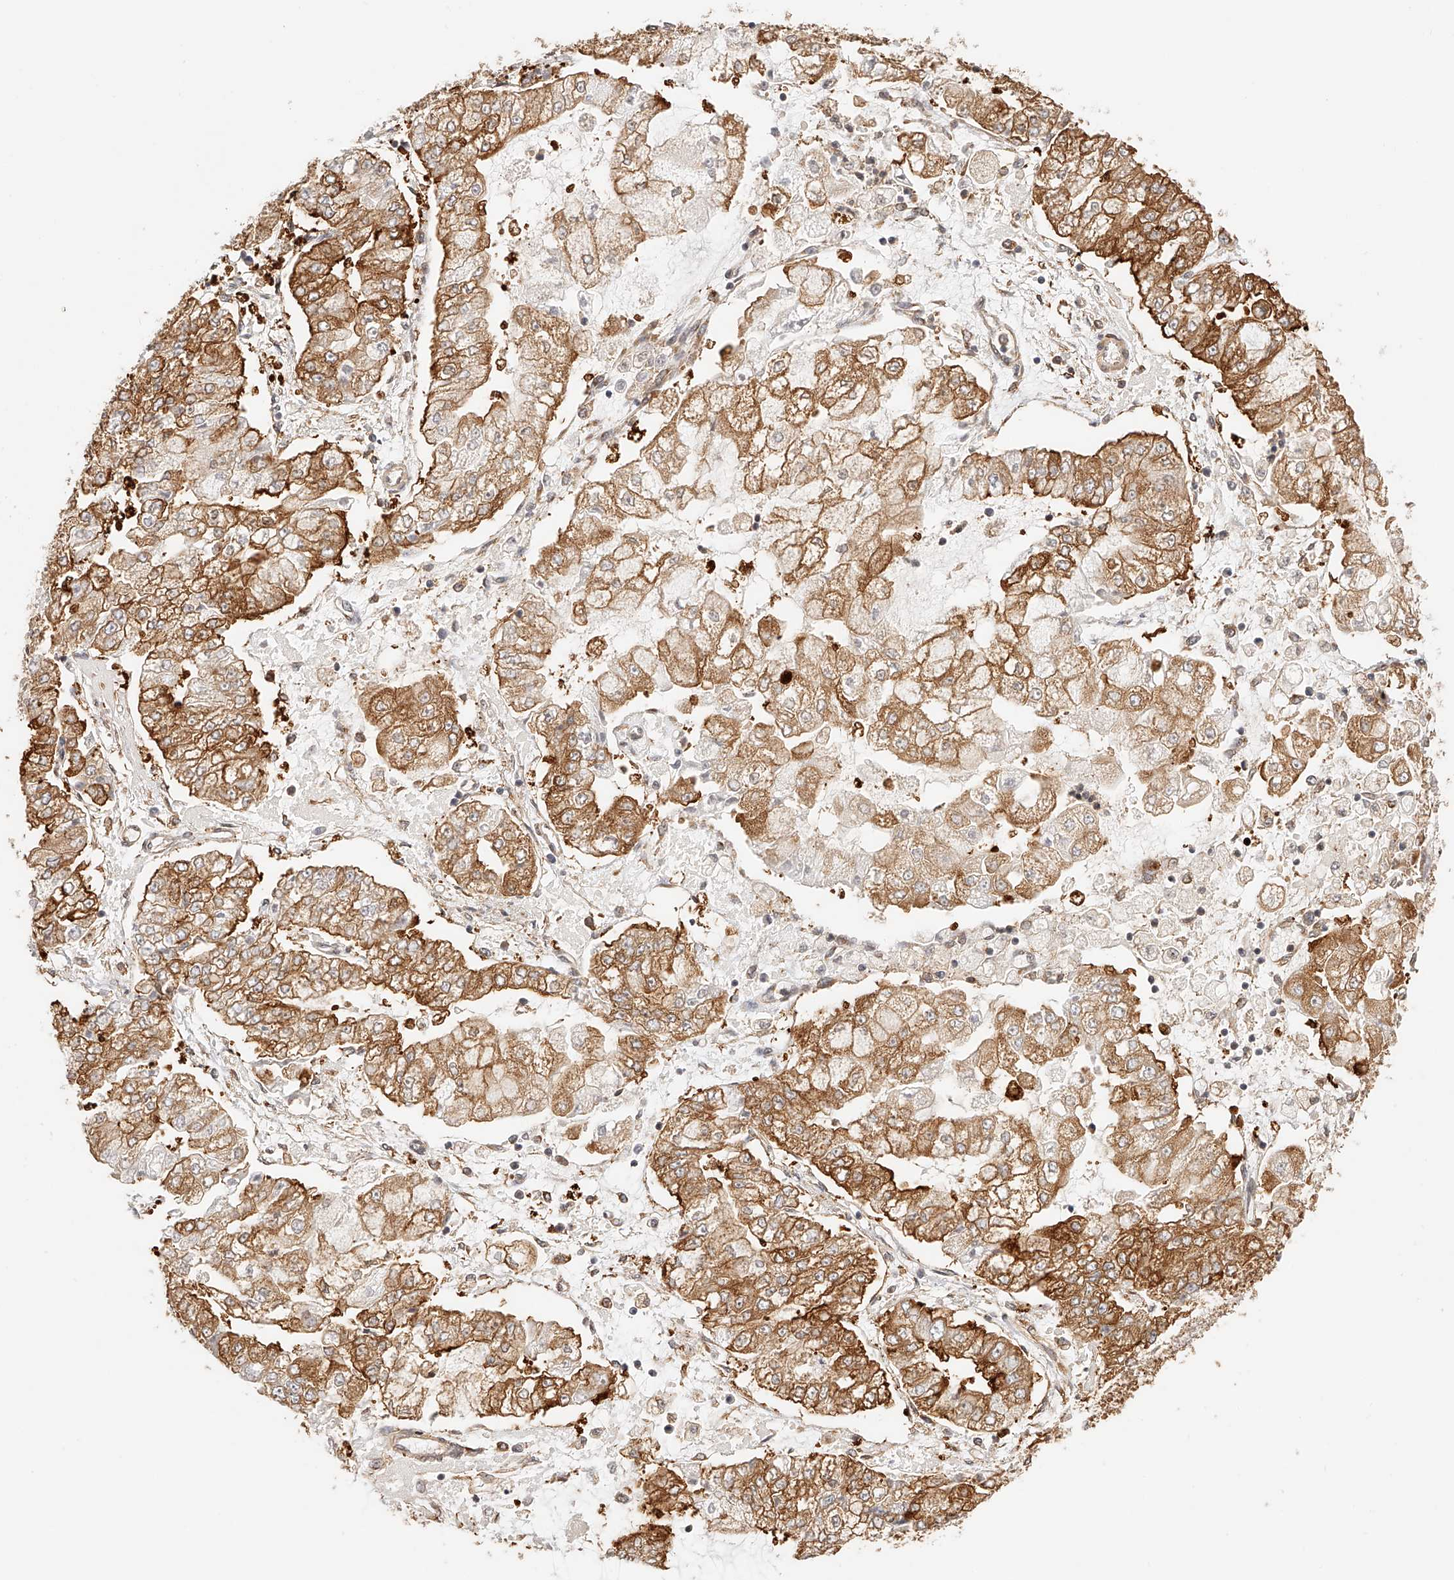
{"staining": {"intensity": "strong", "quantity": ">75%", "location": "cytoplasmic/membranous"}, "tissue": "stomach cancer", "cell_type": "Tumor cells", "image_type": "cancer", "snomed": [{"axis": "morphology", "description": "Adenocarcinoma, NOS"}, {"axis": "topography", "description": "Stomach"}], "caption": "A brown stain shows strong cytoplasmic/membranous expression of a protein in human stomach cancer tumor cells. Using DAB (brown) and hematoxylin (blue) stains, captured at high magnification using brightfield microscopy.", "gene": "SYNC", "patient": {"sex": "male", "age": 76}}